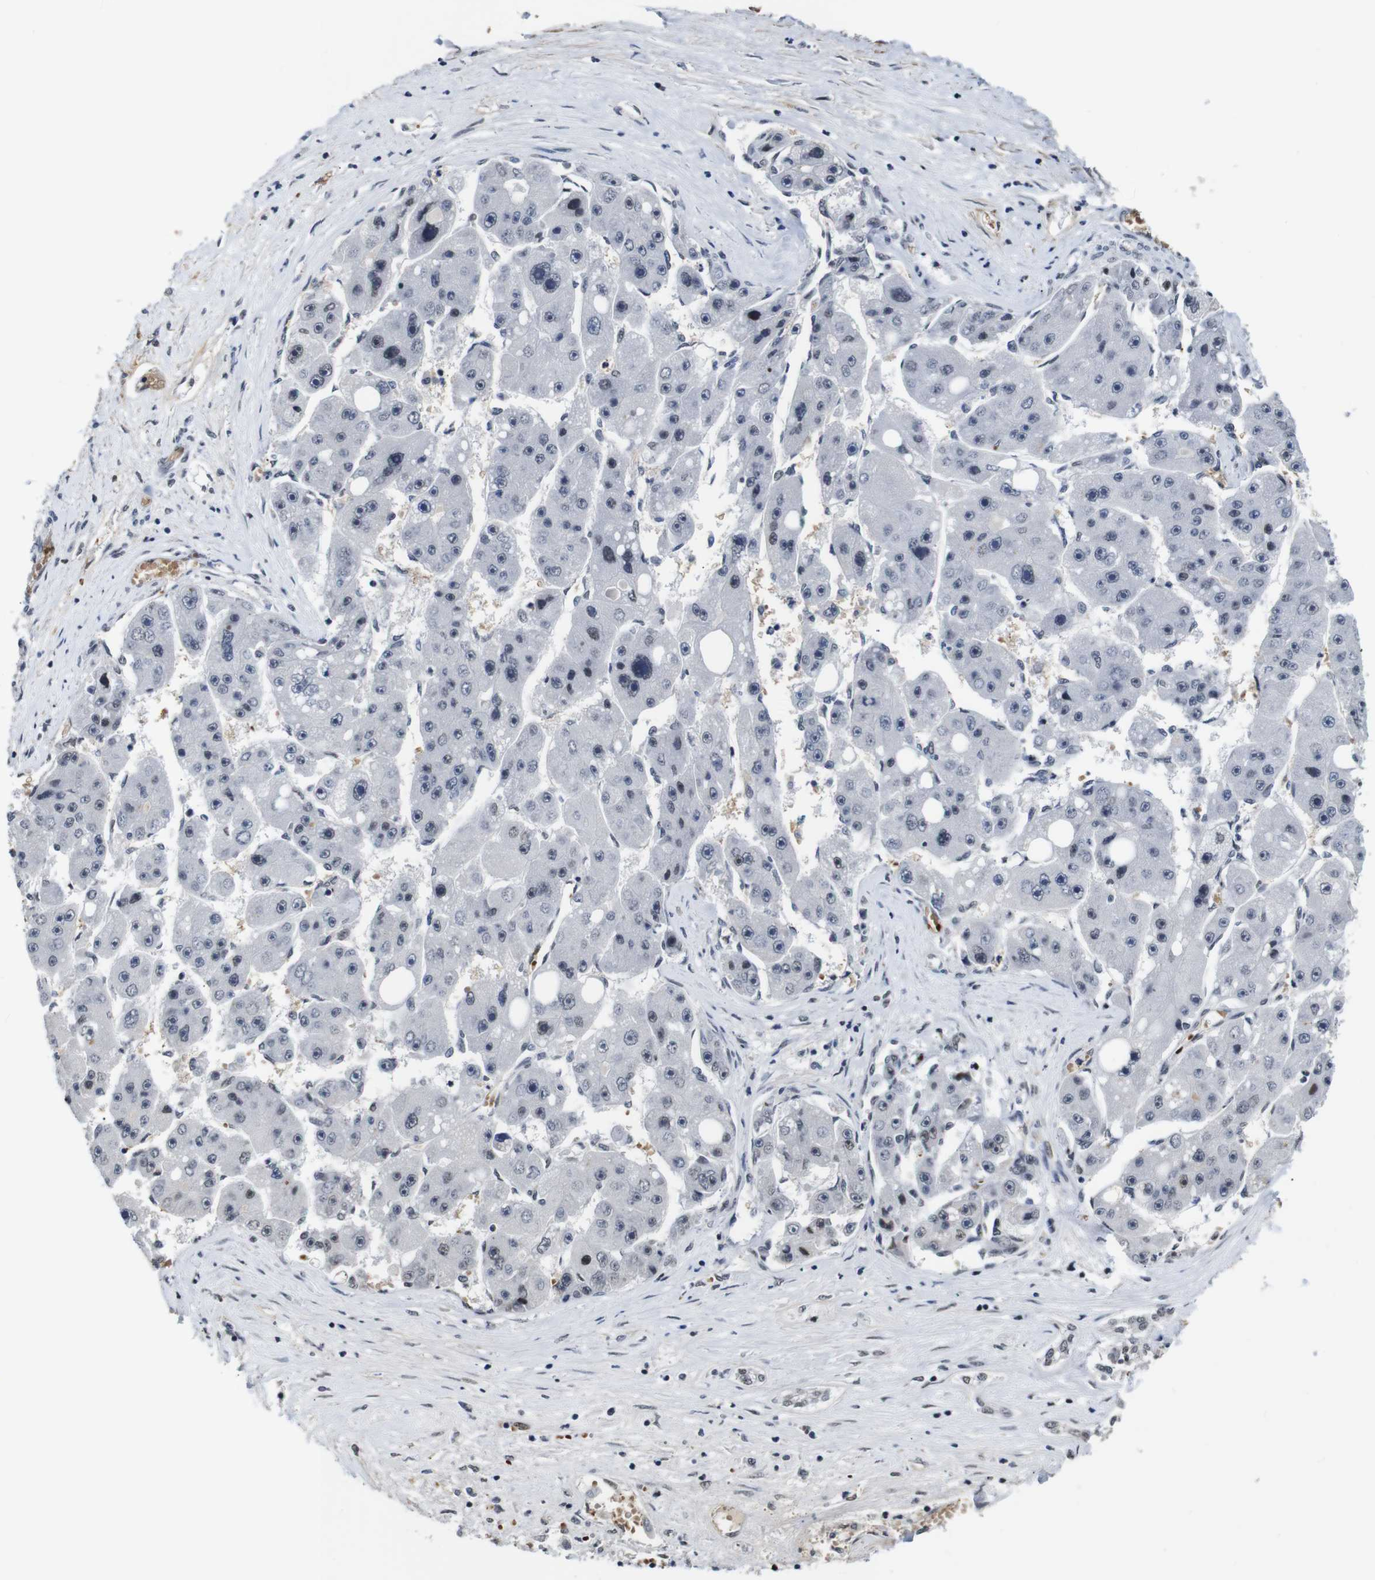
{"staining": {"intensity": "negative", "quantity": "none", "location": "none"}, "tissue": "liver cancer", "cell_type": "Tumor cells", "image_type": "cancer", "snomed": [{"axis": "morphology", "description": "Carcinoma, Hepatocellular, NOS"}, {"axis": "topography", "description": "Liver"}], "caption": "Immunohistochemistry histopathology image of human liver cancer stained for a protein (brown), which displays no staining in tumor cells. The staining was performed using DAB to visualize the protein expression in brown, while the nuclei were stained in blue with hematoxylin (Magnification: 20x).", "gene": "ILDR2", "patient": {"sex": "female", "age": 61}}